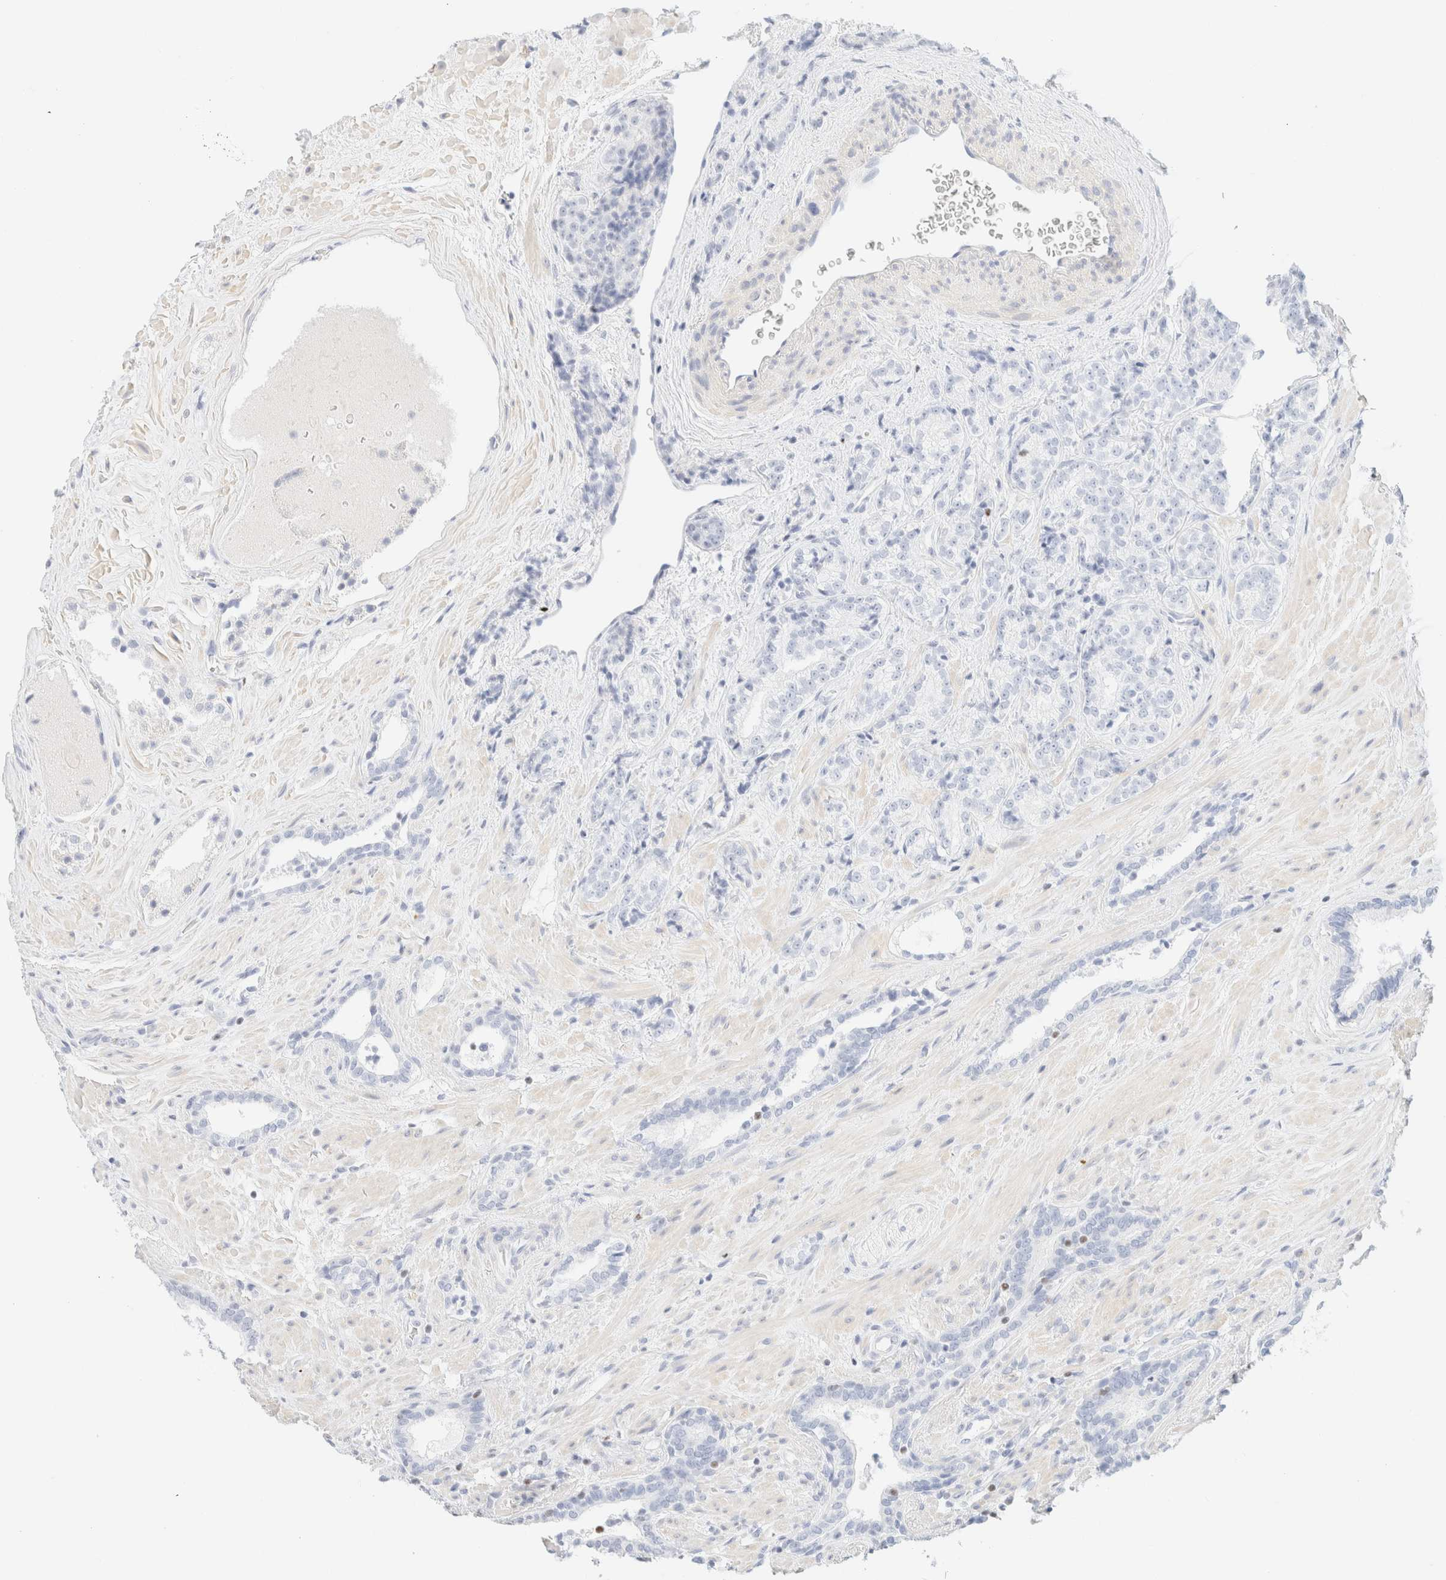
{"staining": {"intensity": "negative", "quantity": "none", "location": "none"}, "tissue": "prostate cancer", "cell_type": "Tumor cells", "image_type": "cancer", "snomed": [{"axis": "morphology", "description": "Adenocarcinoma, High grade"}, {"axis": "topography", "description": "Prostate"}], "caption": "Tumor cells show no significant protein staining in high-grade adenocarcinoma (prostate).", "gene": "IKZF3", "patient": {"sex": "male", "age": 71}}